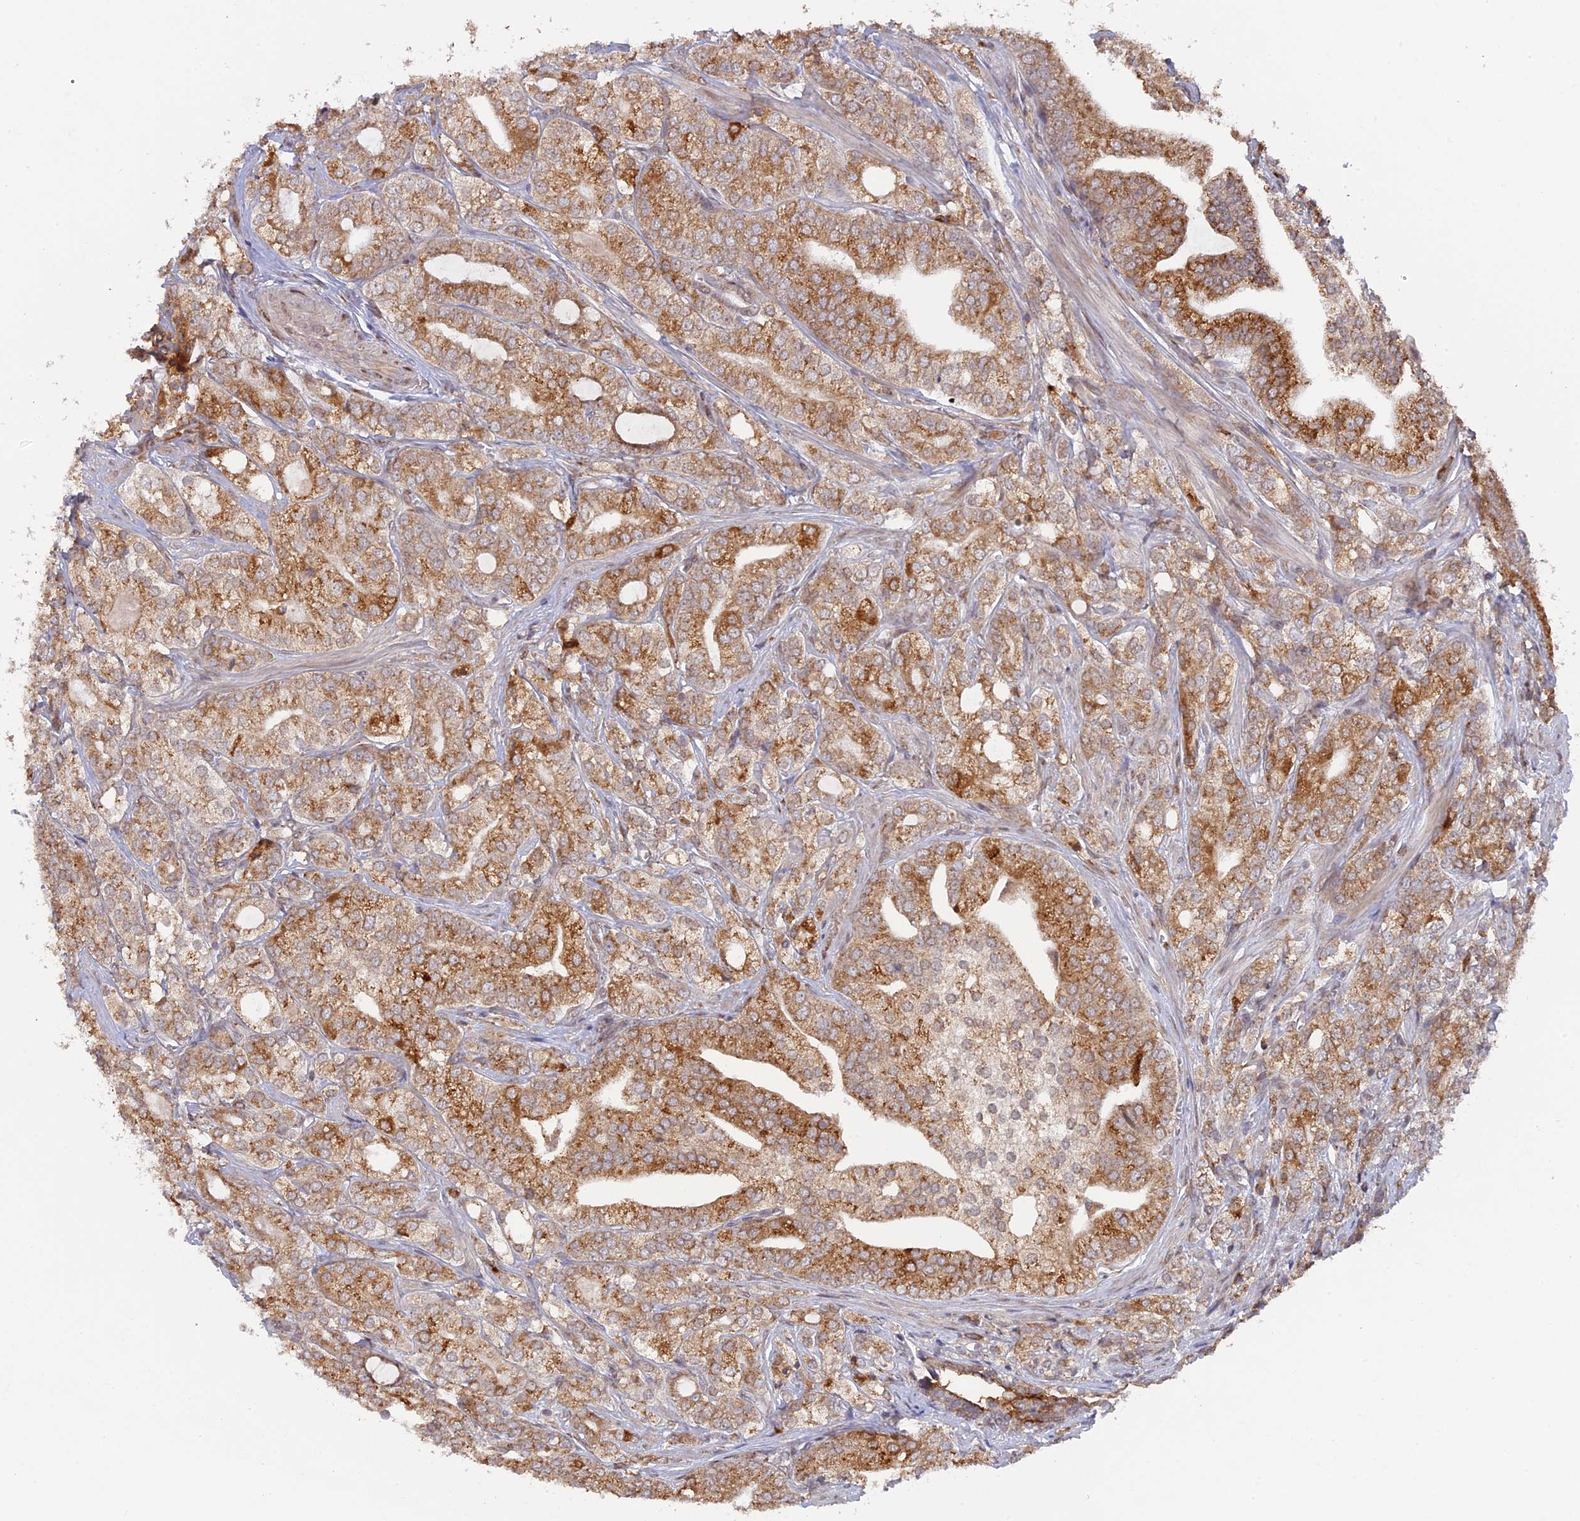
{"staining": {"intensity": "strong", "quantity": ">75%", "location": "cytoplasmic/membranous"}, "tissue": "prostate cancer", "cell_type": "Tumor cells", "image_type": "cancer", "snomed": [{"axis": "morphology", "description": "Adenocarcinoma, High grade"}, {"axis": "topography", "description": "Prostate"}], "caption": "High-power microscopy captured an IHC image of high-grade adenocarcinoma (prostate), revealing strong cytoplasmic/membranous expression in about >75% of tumor cells.", "gene": "SNX17", "patient": {"sex": "male", "age": 50}}